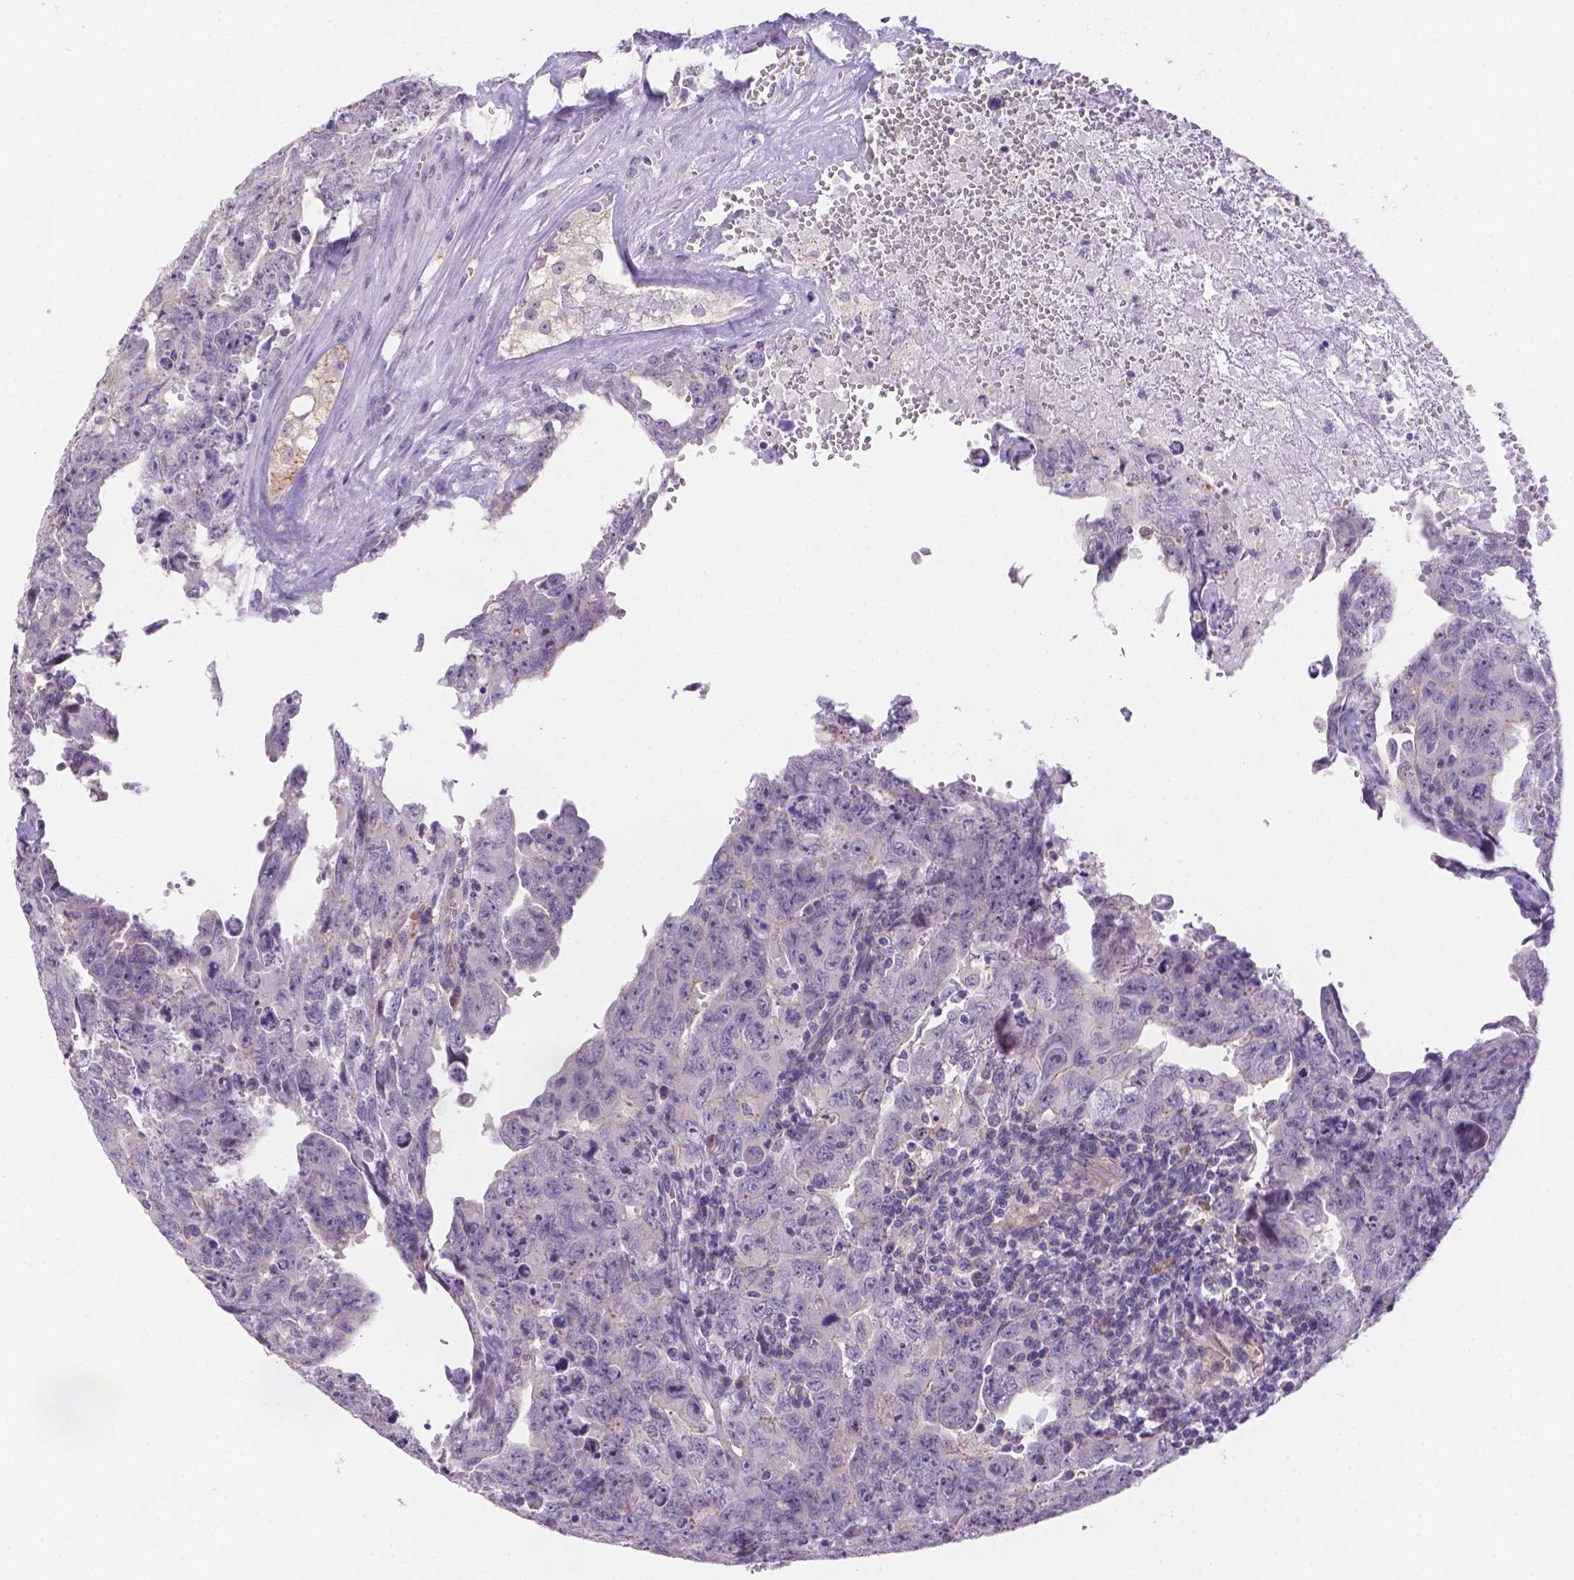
{"staining": {"intensity": "negative", "quantity": "none", "location": "none"}, "tissue": "testis cancer", "cell_type": "Tumor cells", "image_type": "cancer", "snomed": [{"axis": "morphology", "description": "Carcinoma, Embryonal, NOS"}, {"axis": "topography", "description": "Testis"}], "caption": "Immunohistochemistry (IHC) of human embryonal carcinoma (testis) demonstrates no positivity in tumor cells.", "gene": "CD96", "patient": {"sex": "male", "age": 24}}